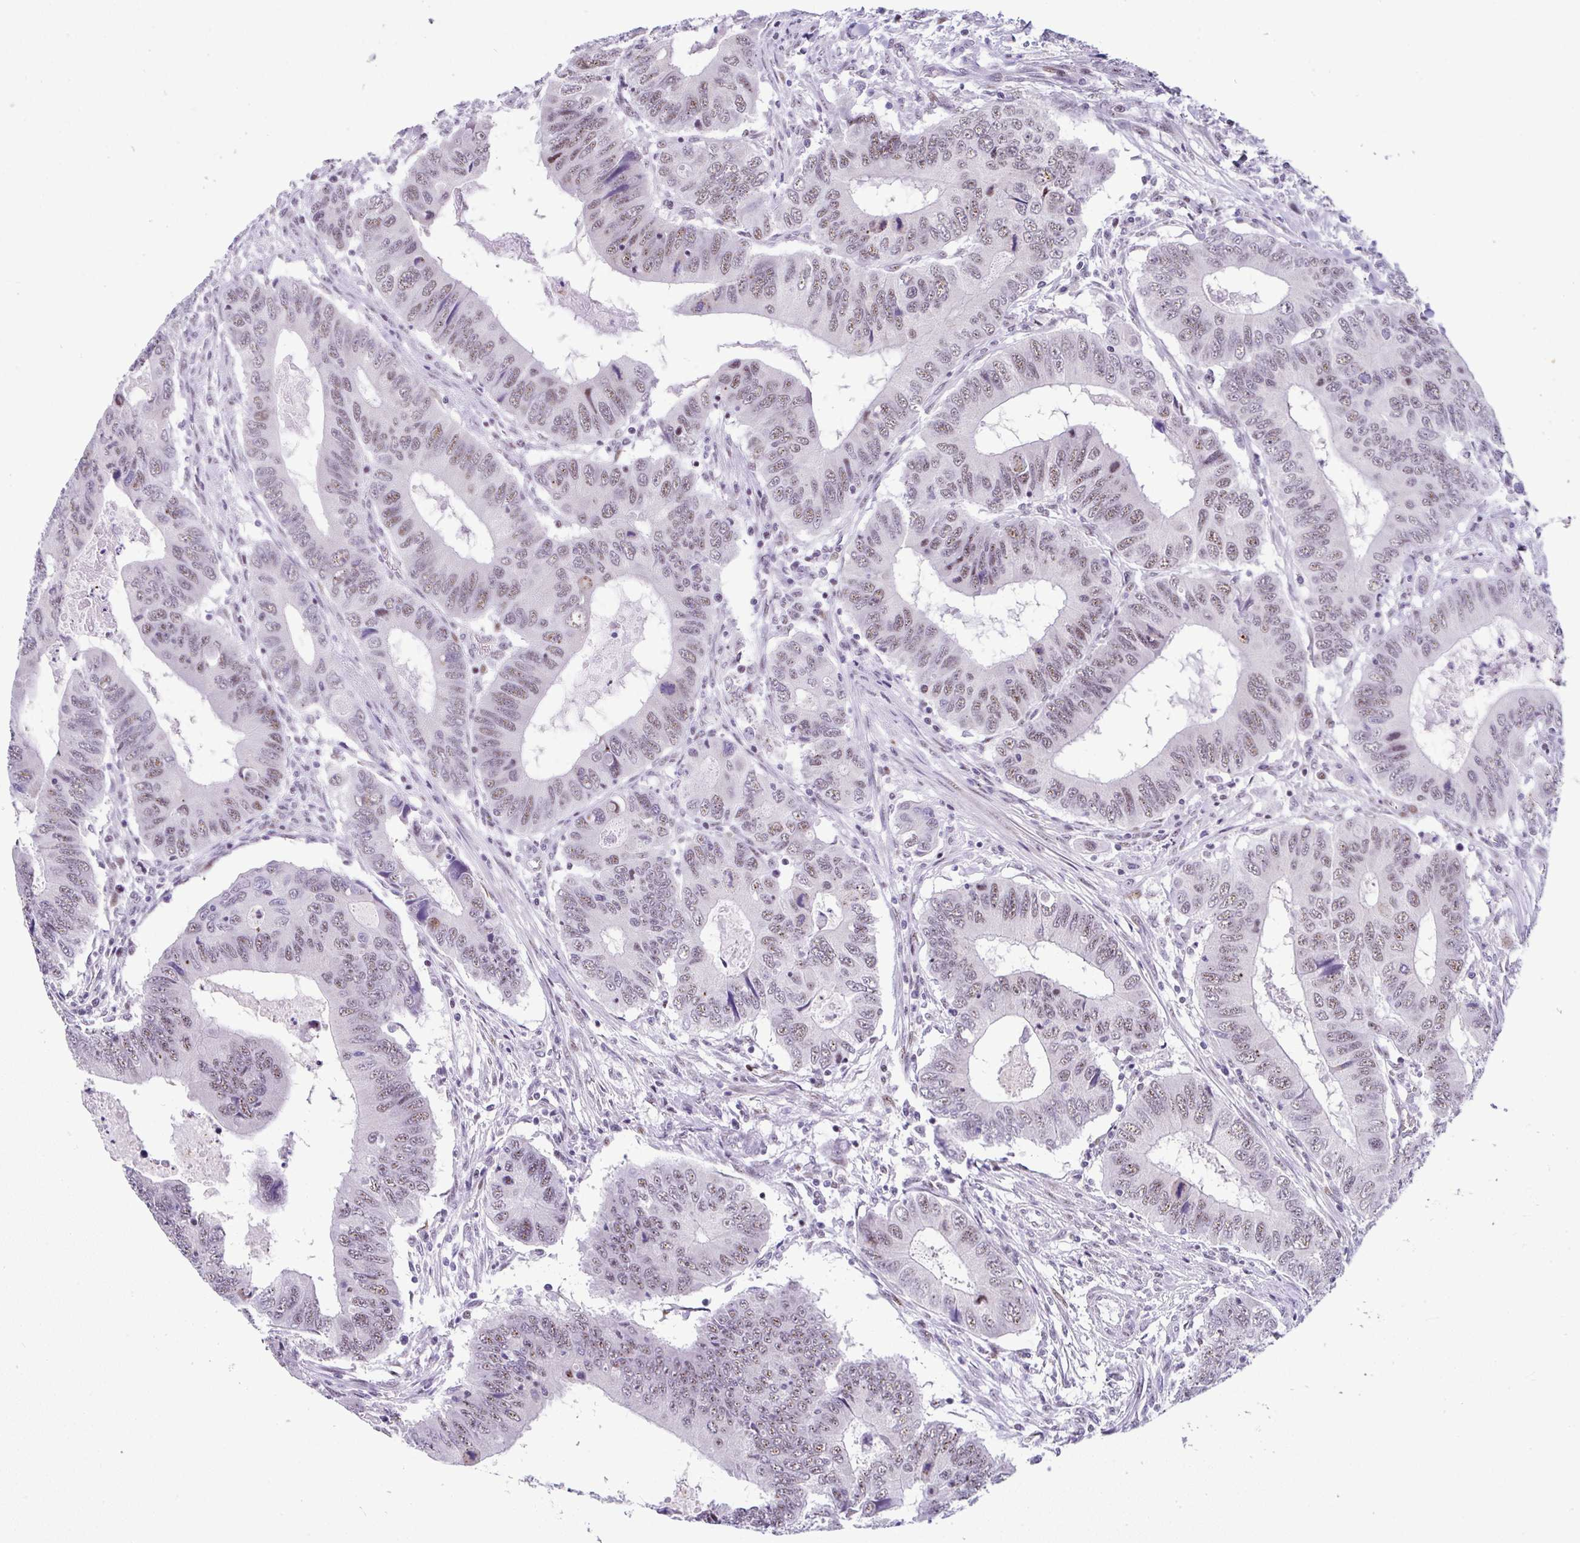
{"staining": {"intensity": "moderate", "quantity": "25%-75%", "location": "nuclear"}, "tissue": "colorectal cancer", "cell_type": "Tumor cells", "image_type": "cancer", "snomed": [{"axis": "morphology", "description": "Adenocarcinoma, NOS"}, {"axis": "topography", "description": "Colon"}], "caption": "Immunohistochemistry (IHC) micrograph of neoplastic tissue: human colorectal adenocarcinoma stained using IHC shows medium levels of moderate protein expression localized specifically in the nuclear of tumor cells, appearing as a nuclear brown color.", "gene": "NR1D2", "patient": {"sex": "male", "age": 53}}